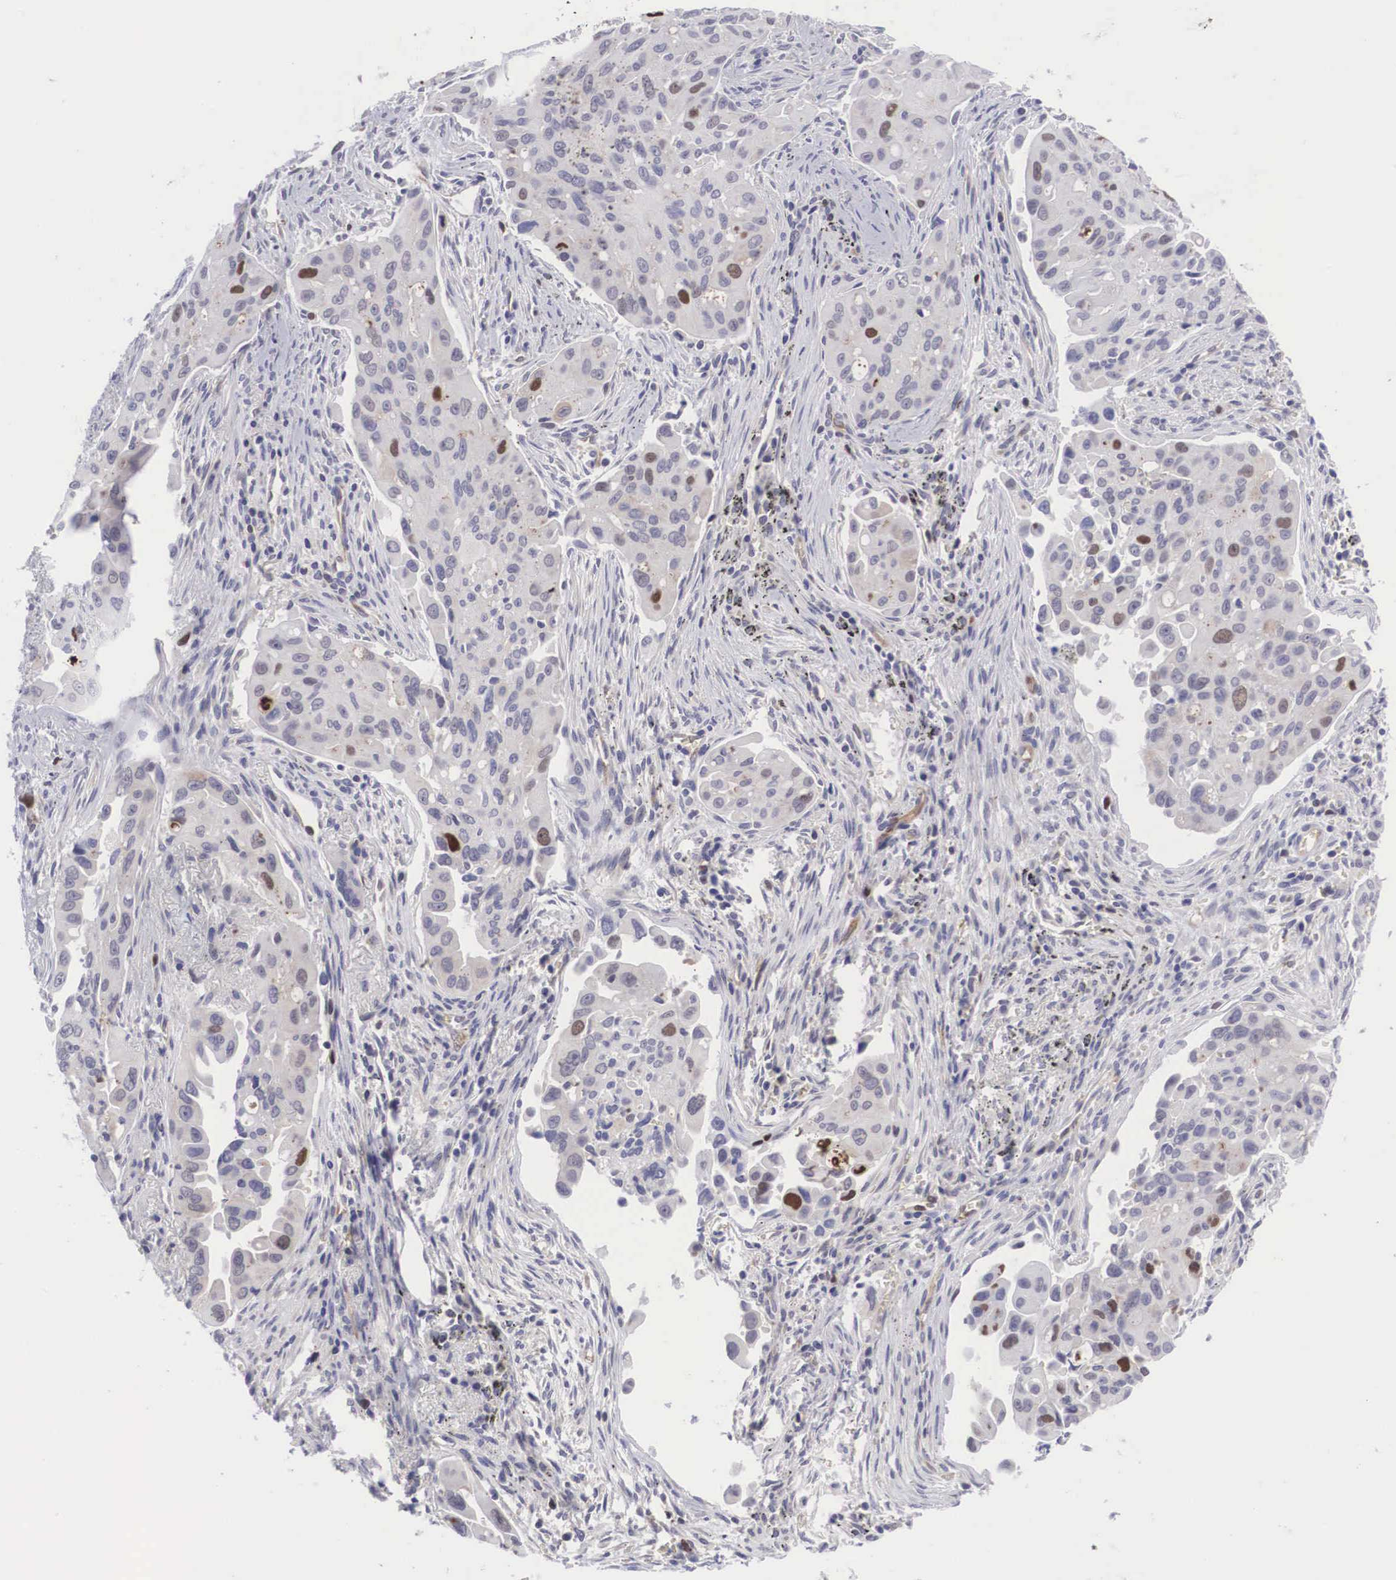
{"staining": {"intensity": "moderate", "quantity": "<25%", "location": "nuclear"}, "tissue": "lung cancer", "cell_type": "Tumor cells", "image_type": "cancer", "snomed": [{"axis": "morphology", "description": "Adenocarcinoma, NOS"}, {"axis": "topography", "description": "Lung"}], "caption": "This is a micrograph of IHC staining of lung cancer (adenocarcinoma), which shows moderate positivity in the nuclear of tumor cells.", "gene": "MAST4", "patient": {"sex": "male", "age": 68}}